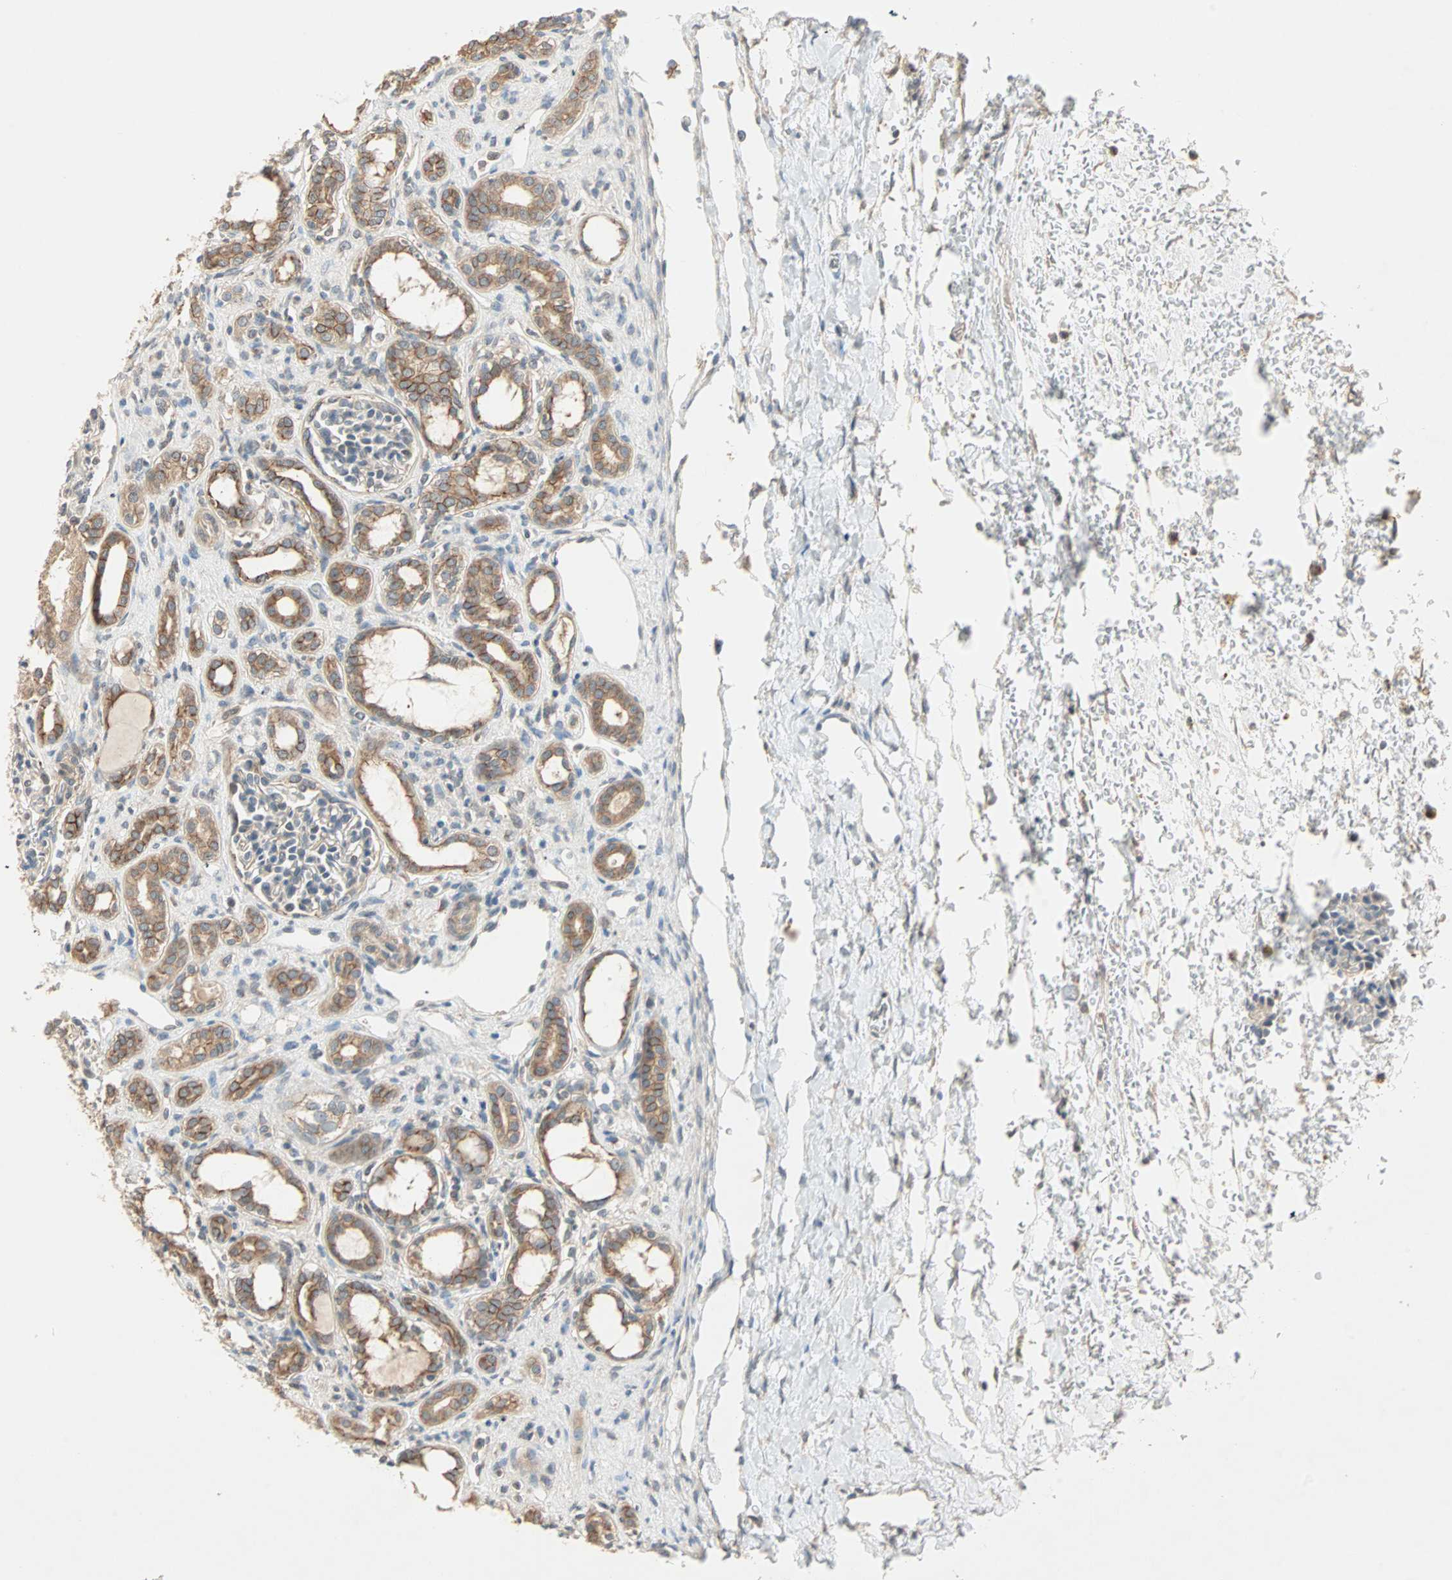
{"staining": {"intensity": "weak", "quantity": ">75%", "location": "cytoplasmic/membranous"}, "tissue": "kidney", "cell_type": "Cells in glomeruli", "image_type": "normal", "snomed": [{"axis": "morphology", "description": "Normal tissue, NOS"}, {"axis": "topography", "description": "Kidney"}], "caption": "IHC of unremarkable human kidney shows low levels of weak cytoplasmic/membranous staining in approximately >75% of cells in glomeruli.", "gene": "TTF2", "patient": {"sex": "male", "age": 7}}